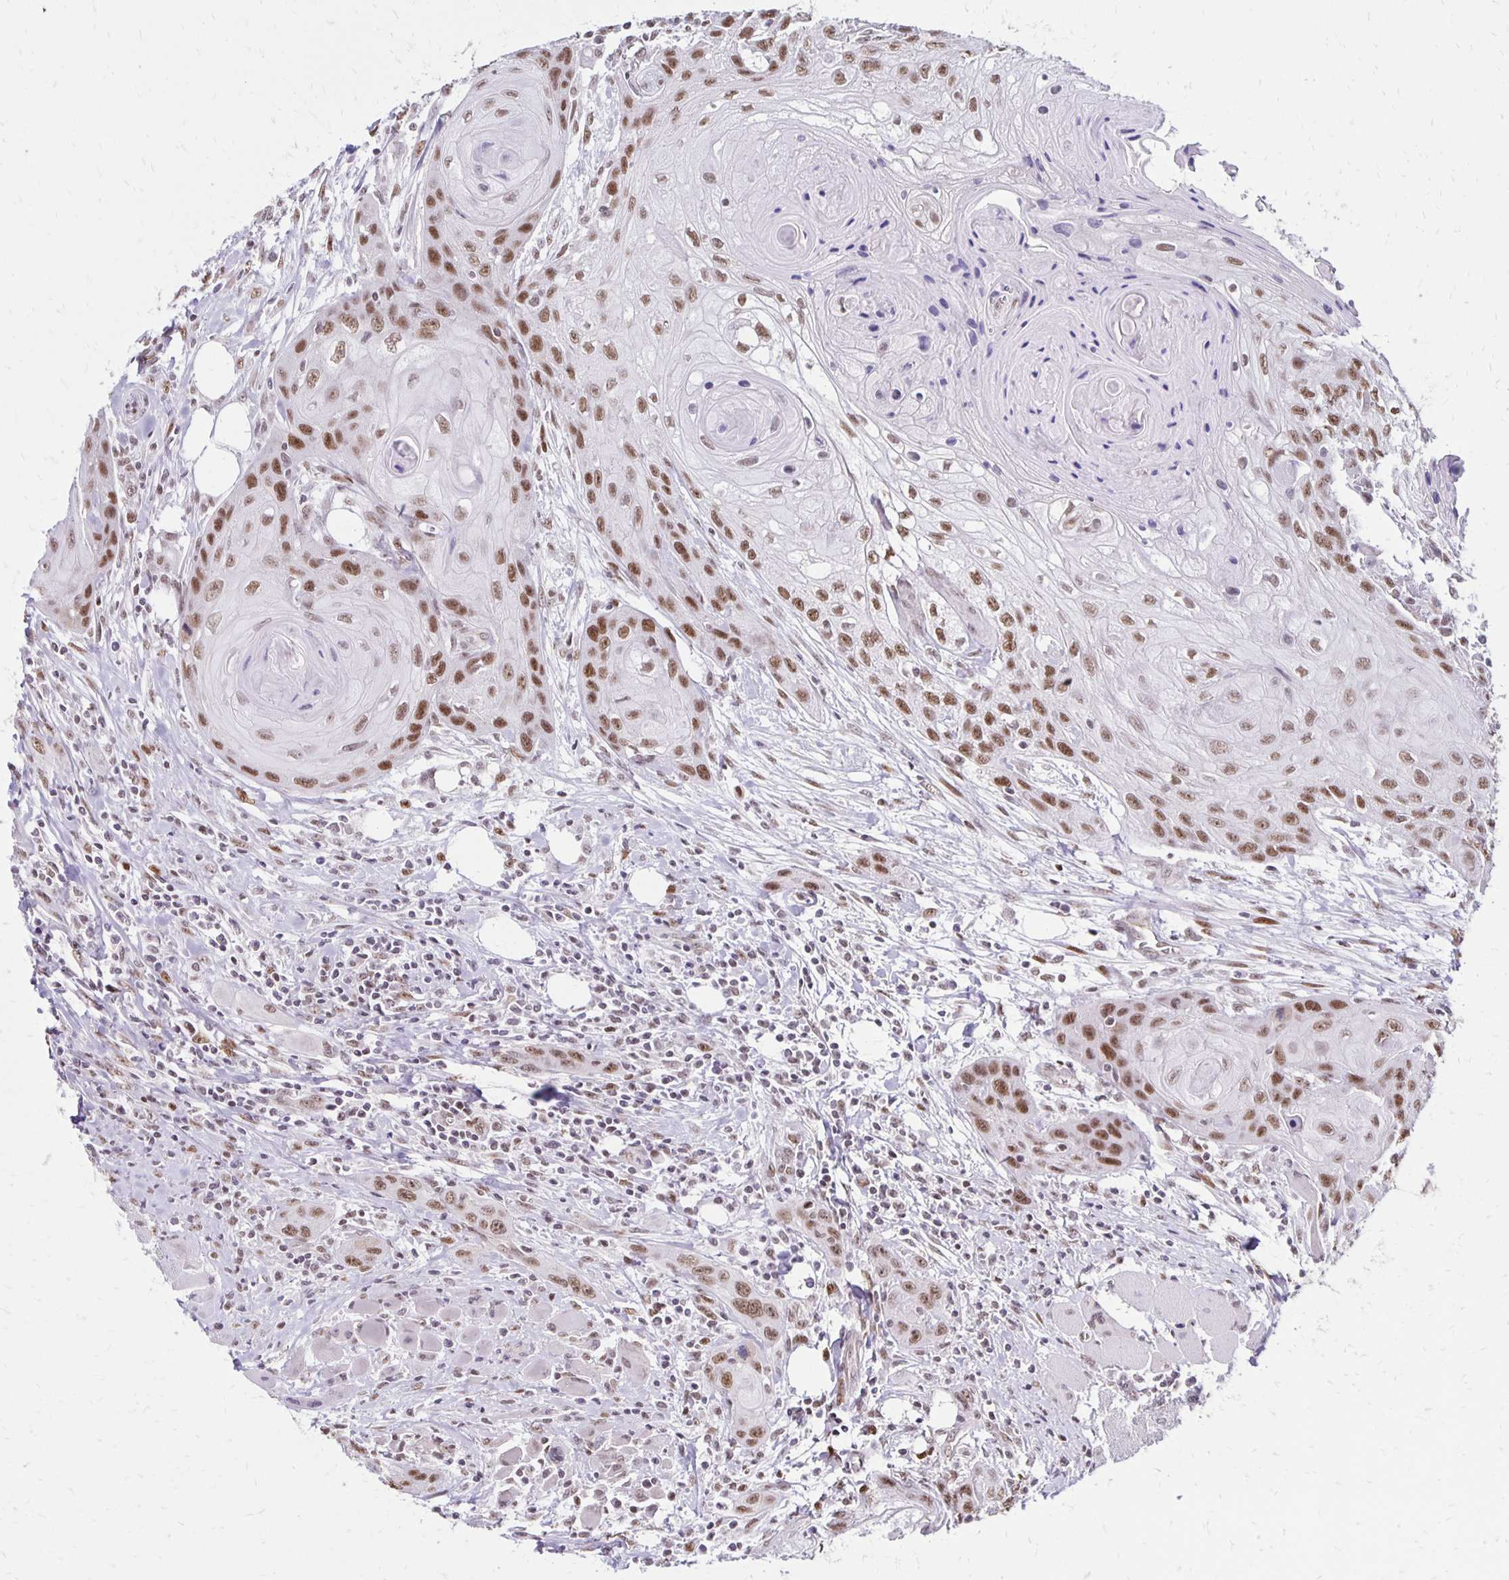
{"staining": {"intensity": "moderate", "quantity": "25%-75%", "location": "nuclear"}, "tissue": "head and neck cancer", "cell_type": "Tumor cells", "image_type": "cancer", "snomed": [{"axis": "morphology", "description": "Squamous cell carcinoma, NOS"}, {"axis": "topography", "description": "Oral tissue"}, {"axis": "topography", "description": "Head-Neck"}], "caption": "A medium amount of moderate nuclear positivity is identified in approximately 25%-75% of tumor cells in head and neck squamous cell carcinoma tissue.", "gene": "DDB2", "patient": {"sex": "male", "age": 58}}